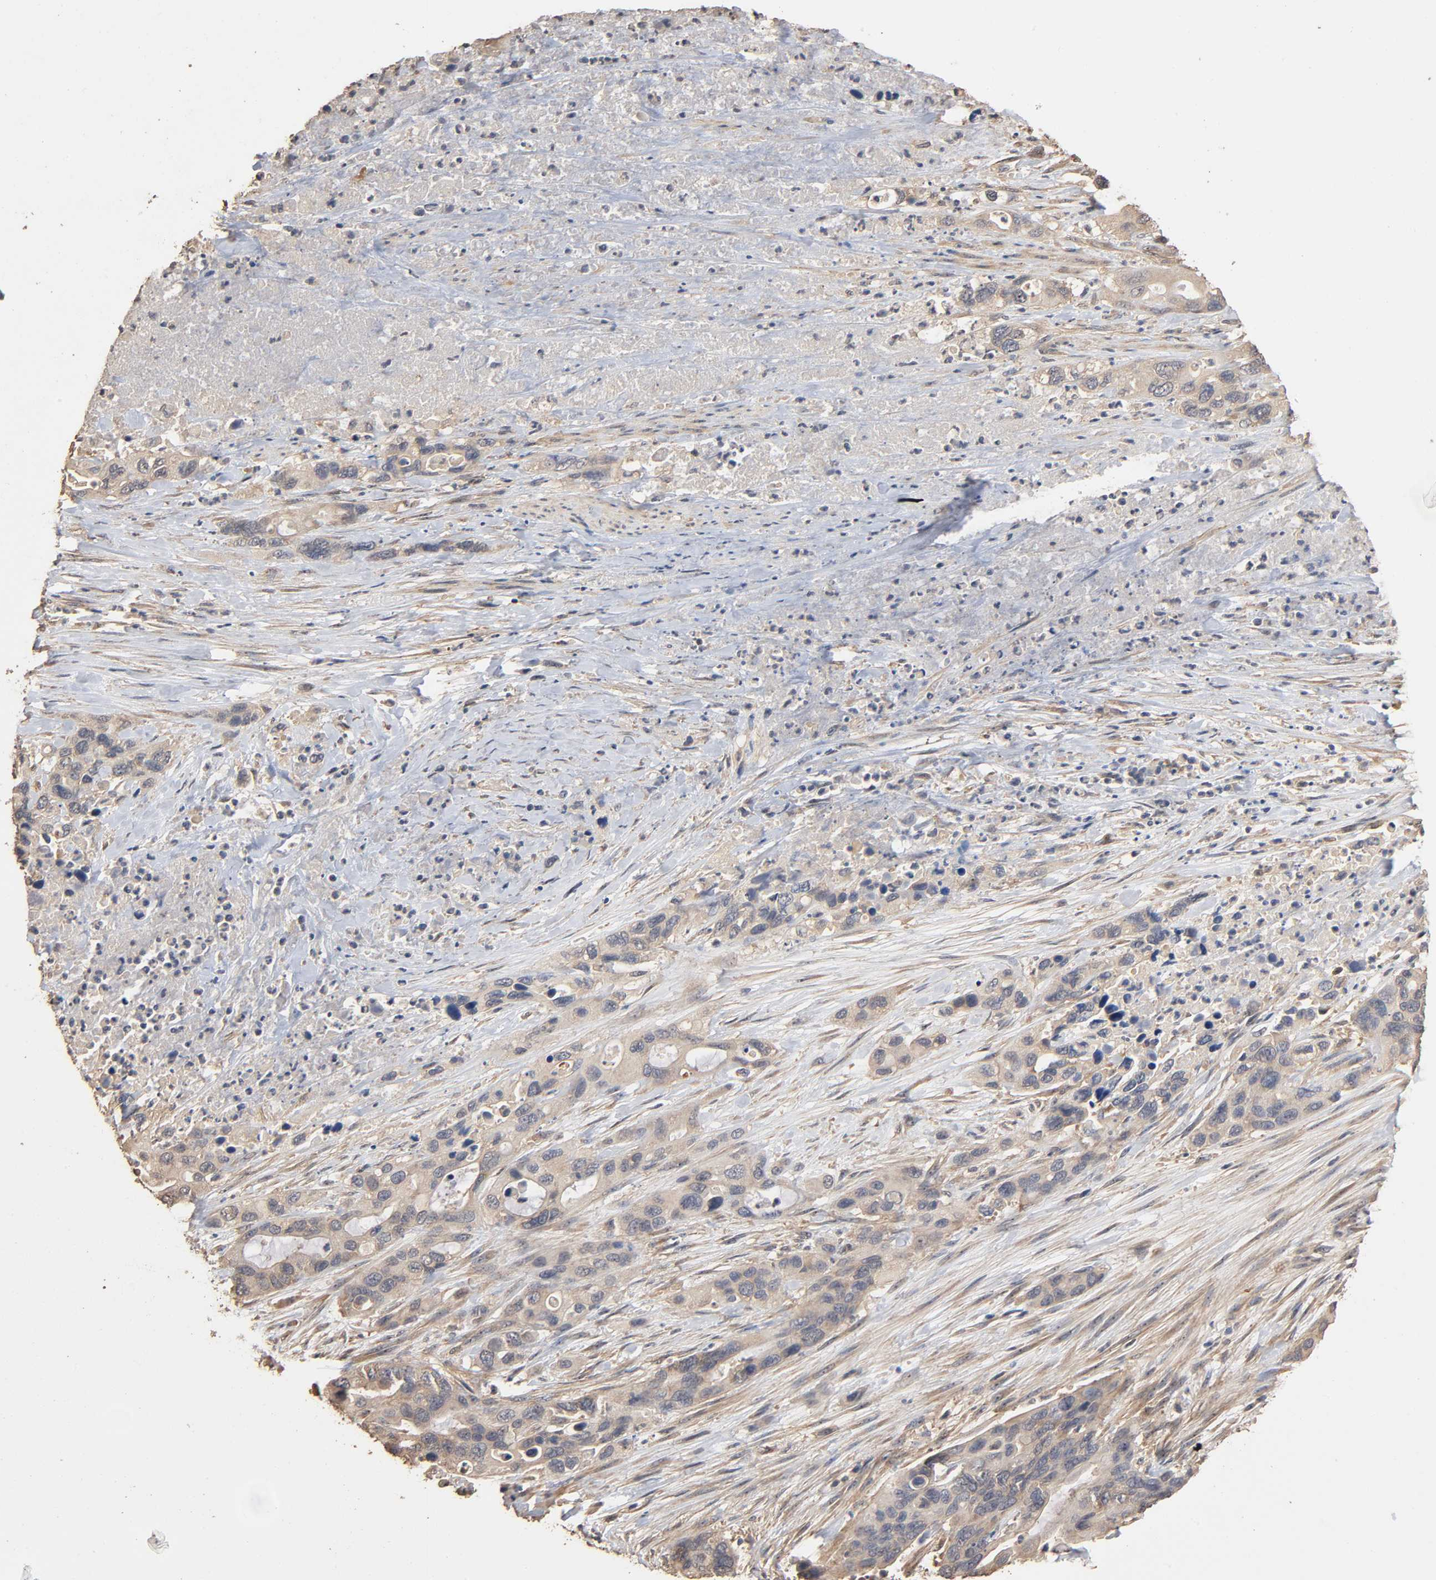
{"staining": {"intensity": "weak", "quantity": ">75%", "location": "cytoplasmic/membranous"}, "tissue": "pancreatic cancer", "cell_type": "Tumor cells", "image_type": "cancer", "snomed": [{"axis": "morphology", "description": "Adenocarcinoma, NOS"}, {"axis": "topography", "description": "Pancreas"}], "caption": "Brown immunohistochemical staining in human adenocarcinoma (pancreatic) shows weak cytoplasmic/membranous staining in approximately >75% of tumor cells. Using DAB (brown) and hematoxylin (blue) stains, captured at high magnification using brightfield microscopy.", "gene": "ARHGEF7", "patient": {"sex": "female", "age": 71}}